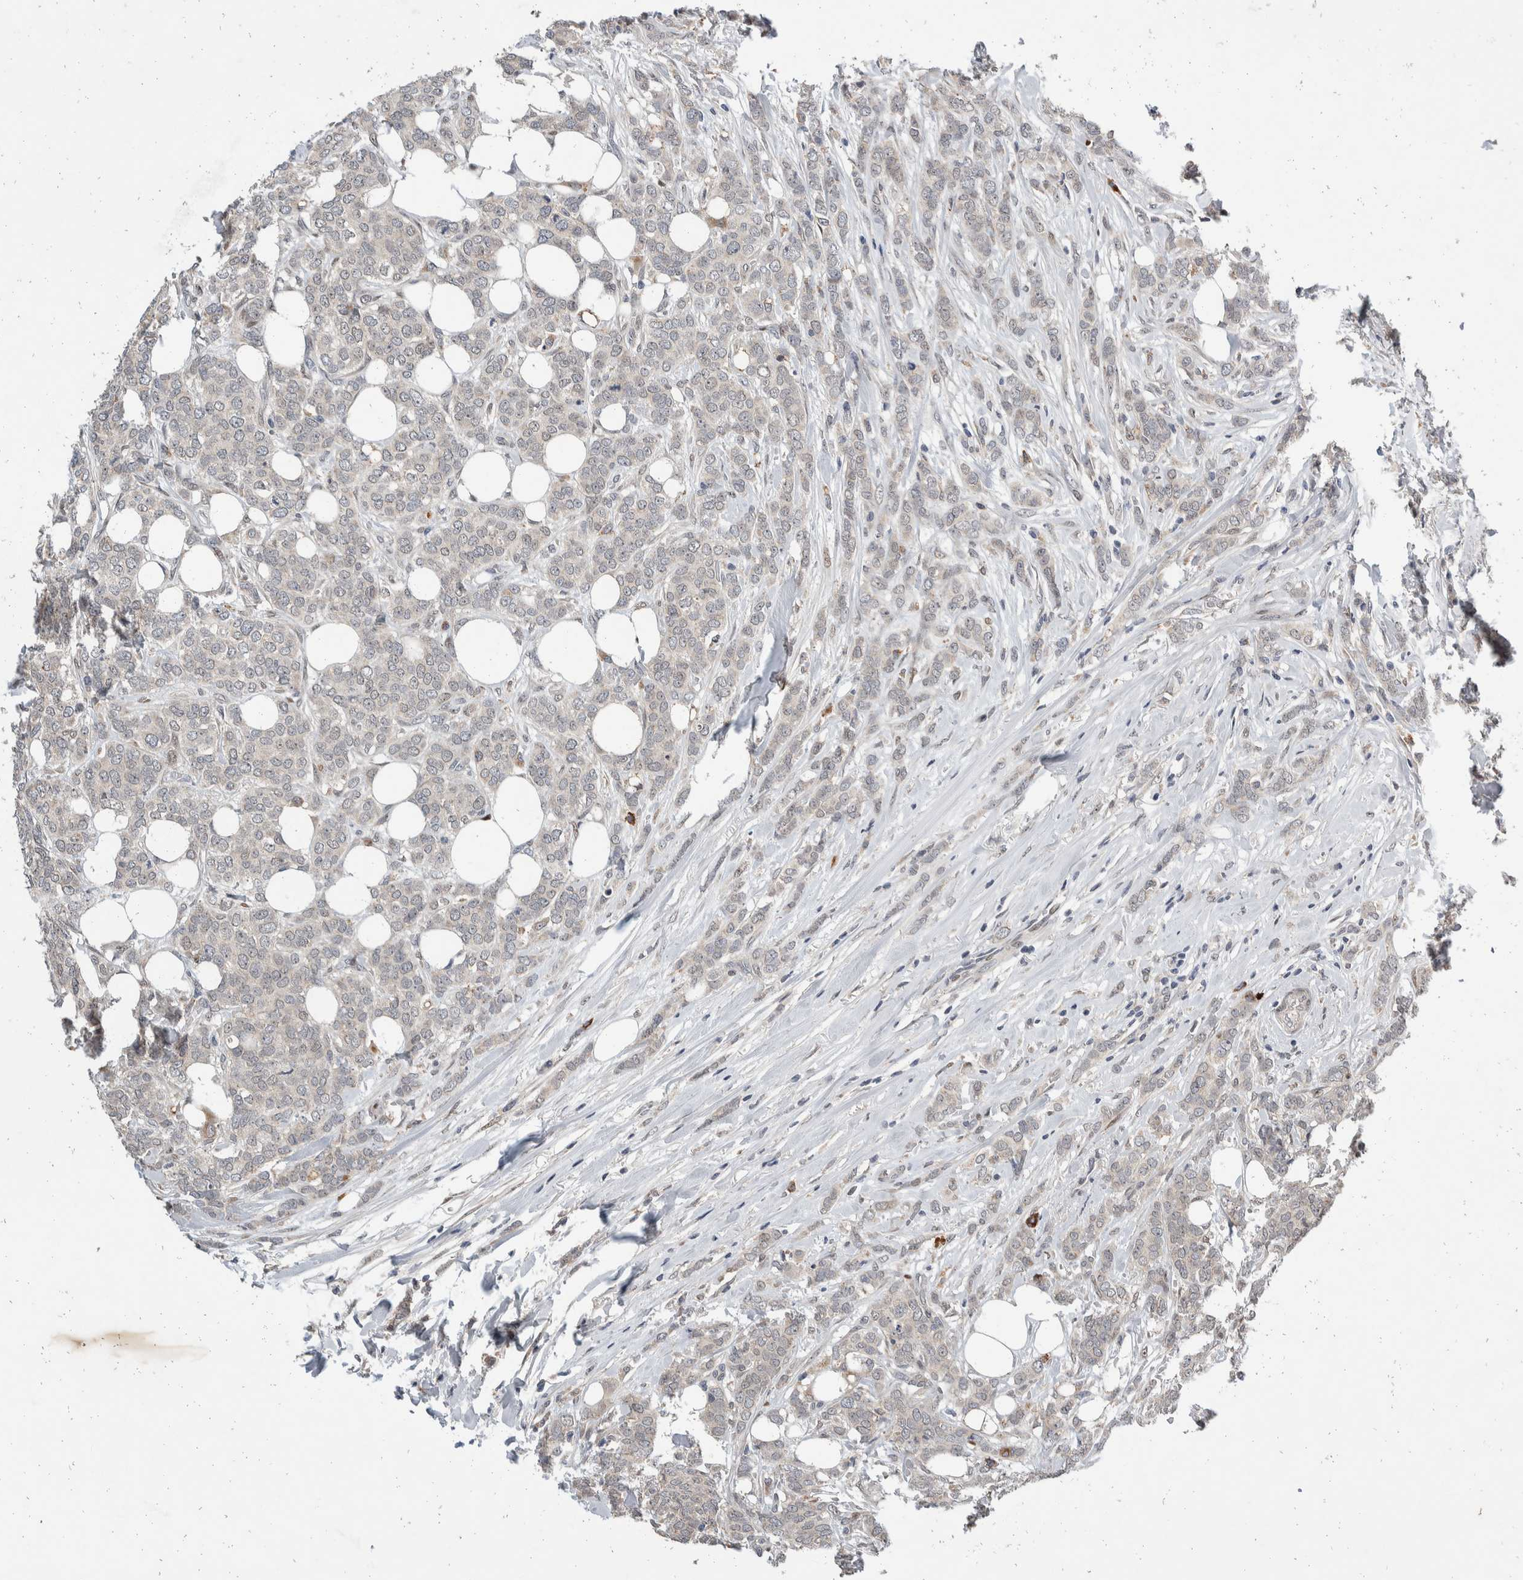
{"staining": {"intensity": "negative", "quantity": "none", "location": "none"}, "tissue": "breast cancer", "cell_type": "Tumor cells", "image_type": "cancer", "snomed": [{"axis": "morphology", "description": "Lobular carcinoma"}, {"axis": "topography", "description": "Skin"}, {"axis": "topography", "description": "Breast"}], "caption": "Immunohistochemistry (IHC) micrograph of breast cancer (lobular carcinoma) stained for a protein (brown), which demonstrates no expression in tumor cells.", "gene": "ZNF703", "patient": {"sex": "female", "age": 46}}